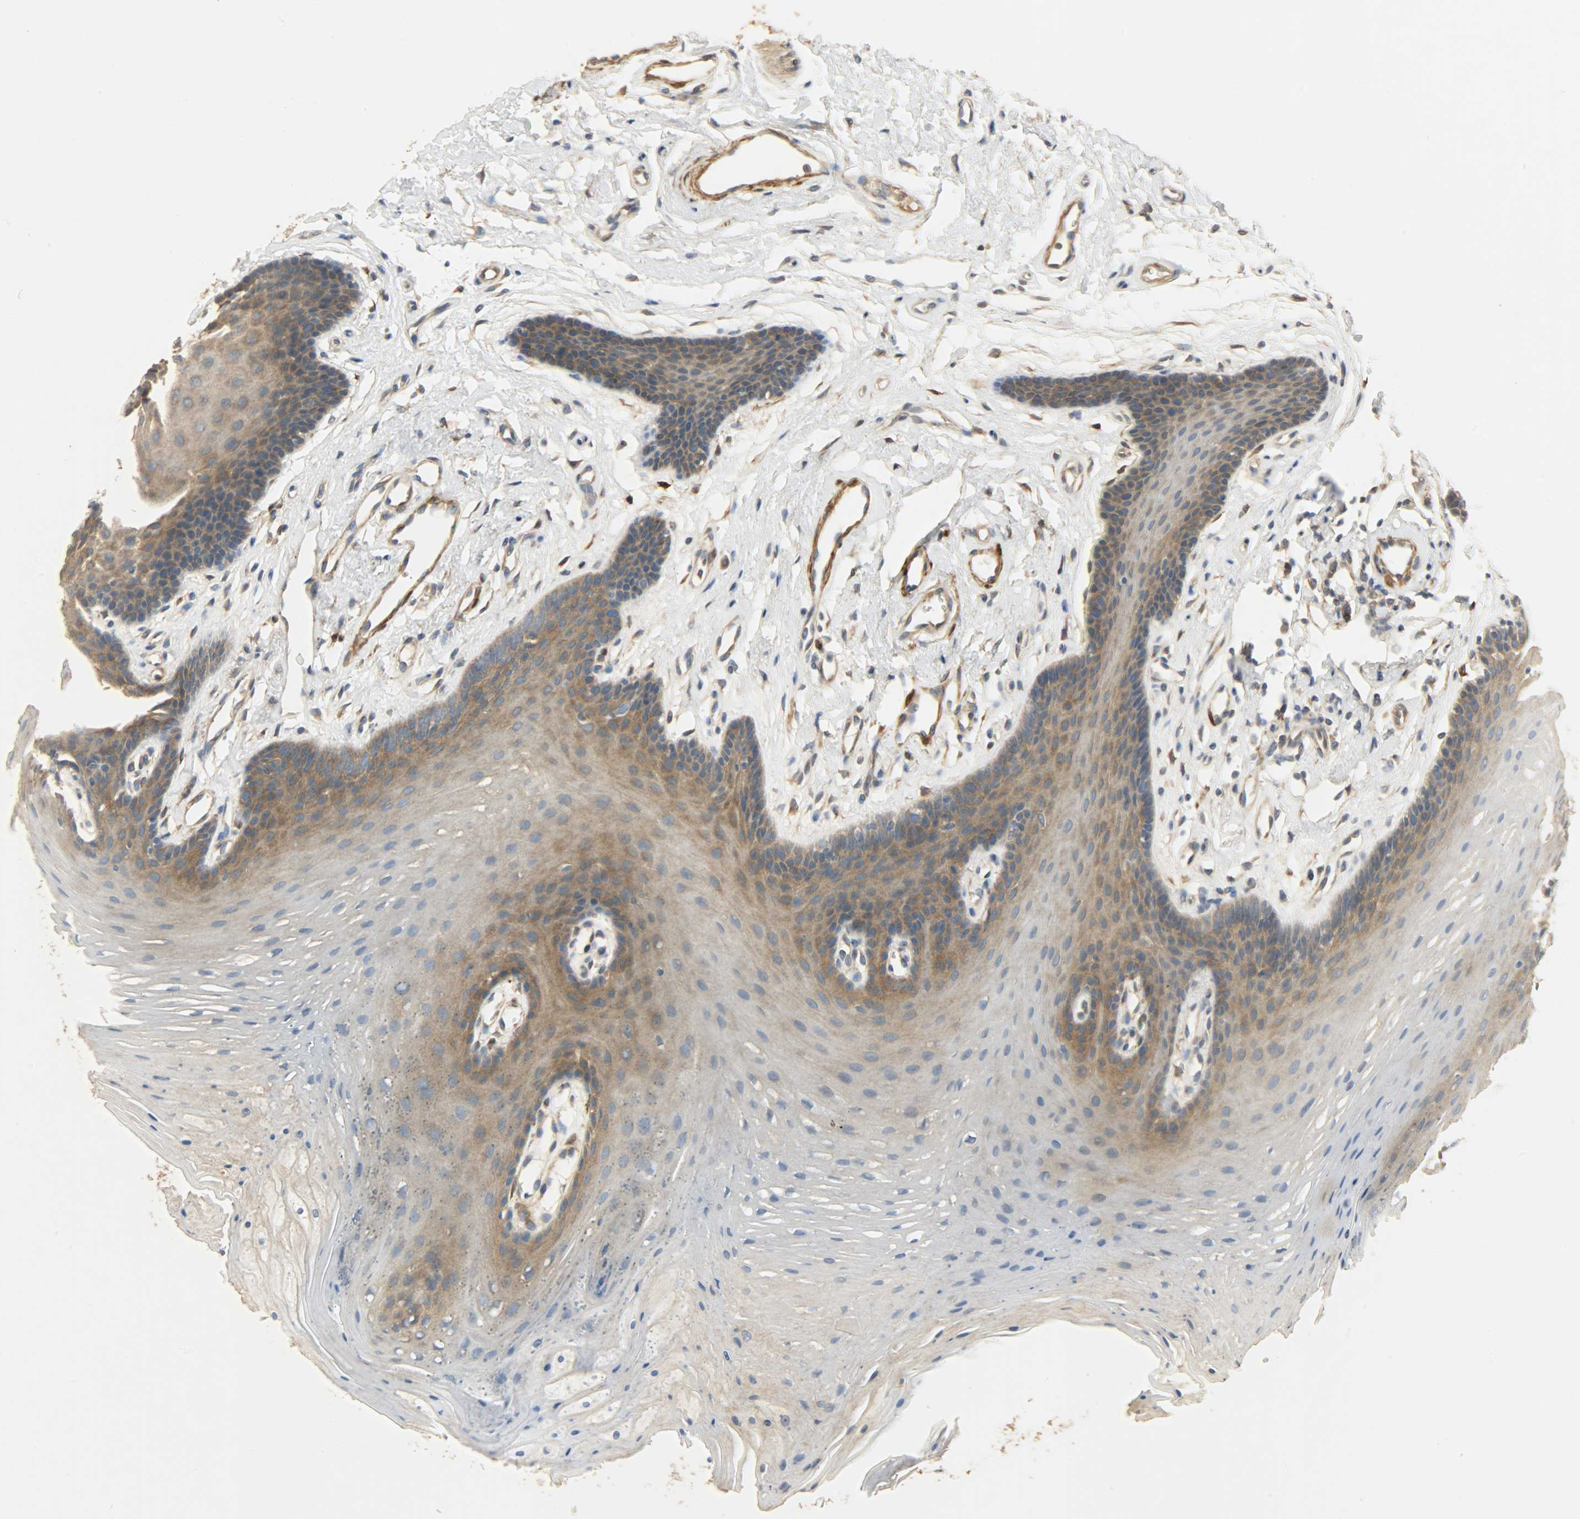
{"staining": {"intensity": "moderate", "quantity": "25%-75%", "location": "cytoplasmic/membranous"}, "tissue": "oral mucosa", "cell_type": "Squamous epithelial cells", "image_type": "normal", "snomed": [{"axis": "morphology", "description": "Normal tissue, NOS"}, {"axis": "topography", "description": "Oral tissue"}], "caption": "Benign oral mucosa exhibits moderate cytoplasmic/membranous expression in approximately 25%-75% of squamous epithelial cells, visualized by immunohistochemistry. Ihc stains the protein of interest in brown and the nuclei are stained blue.", "gene": "C1orf198", "patient": {"sex": "male", "age": 62}}